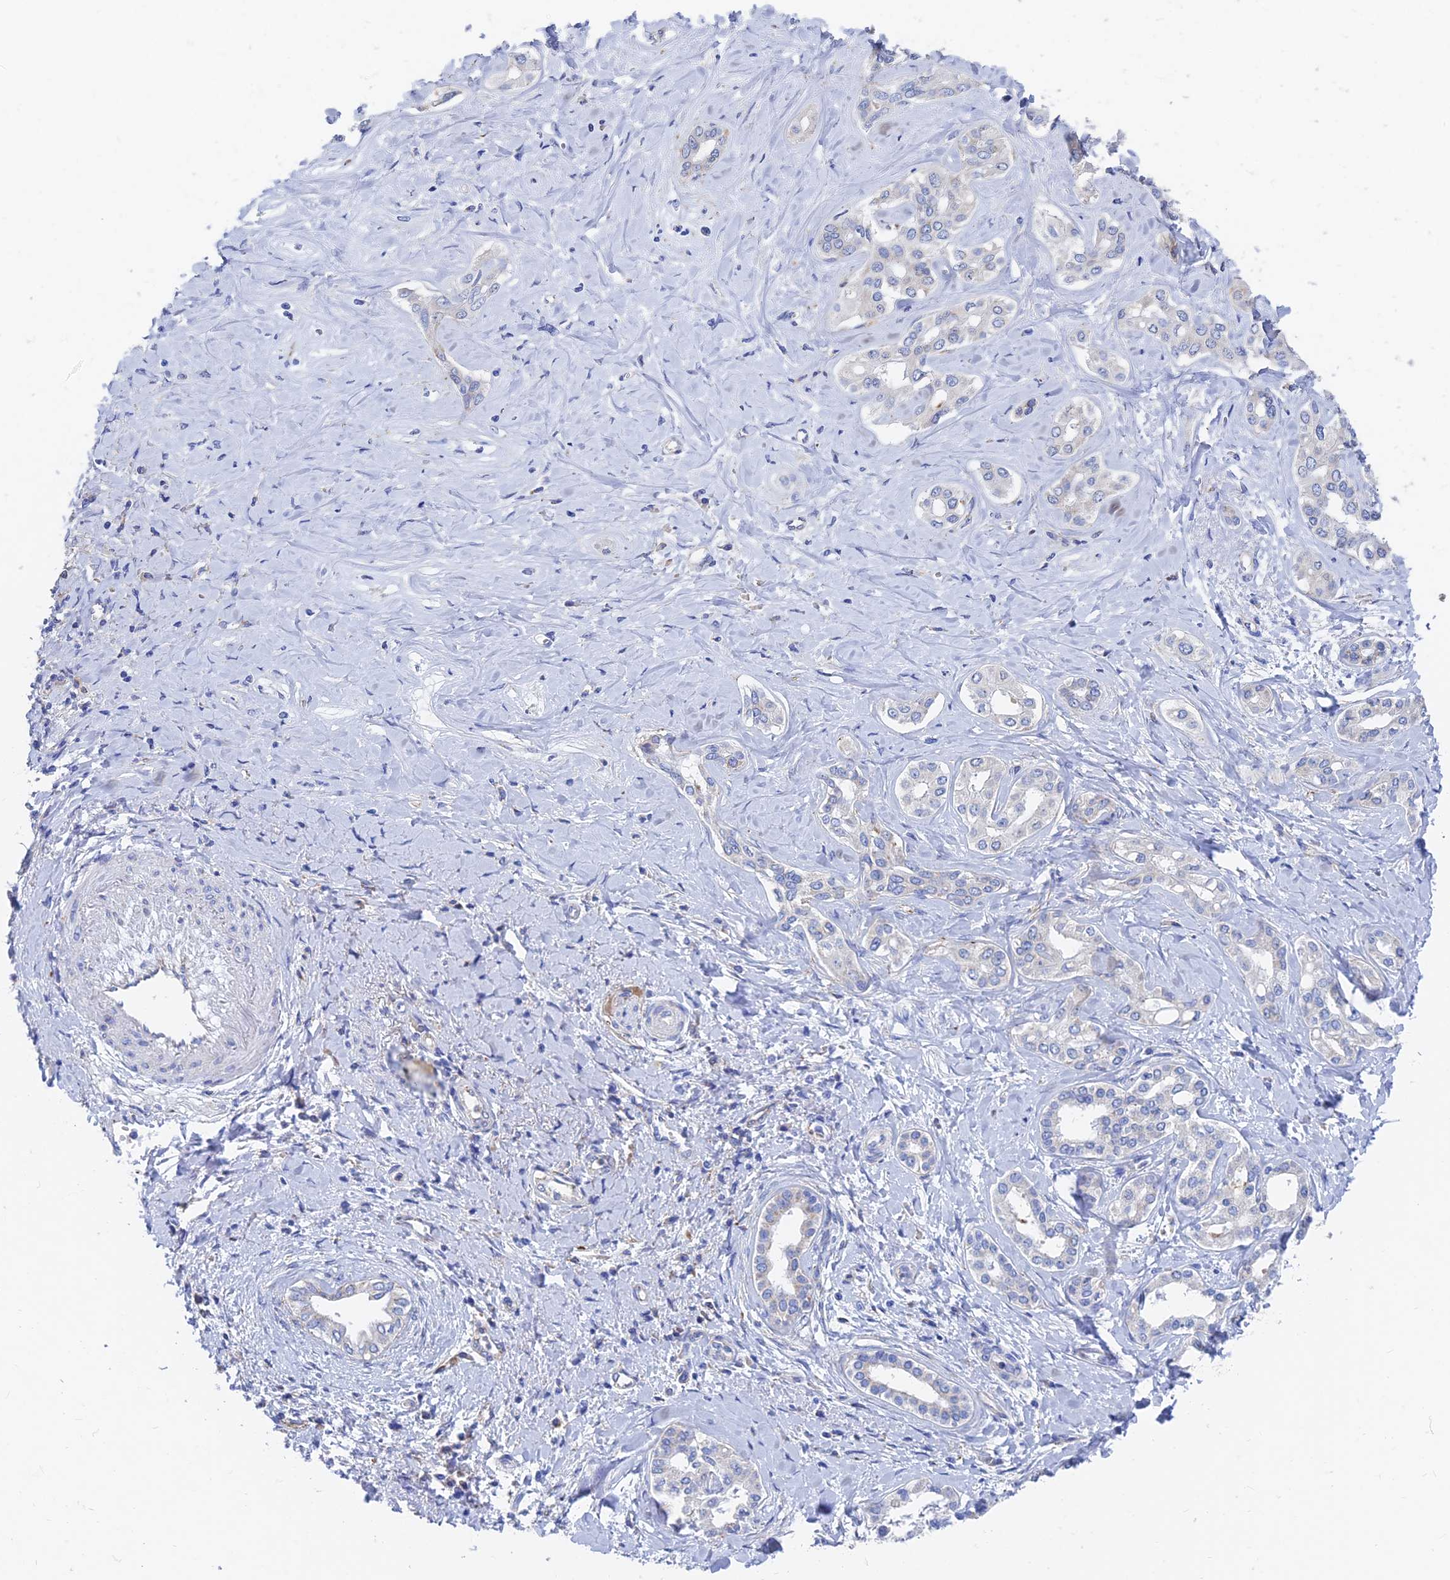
{"staining": {"intensity": "negative", "quantity": "none", "location": "none"}, "tissue": "liver cancer", "cell_type": "Tumor cells", "image_type": "cancer", "snomed": [{"axis": "morphology", "description": "Cholangiocarcinoma"}, {"axis": "topography", "description": "Liver"}], "caption": "Immunohistochemical staining of liver cancer shows no significant staining in tumor cells. (DAB immunohistochemistry visualized using brightfield microscopy, high magnification).", "gene": "SPNS1", "patient": {"sex": "female", "age": 77}}